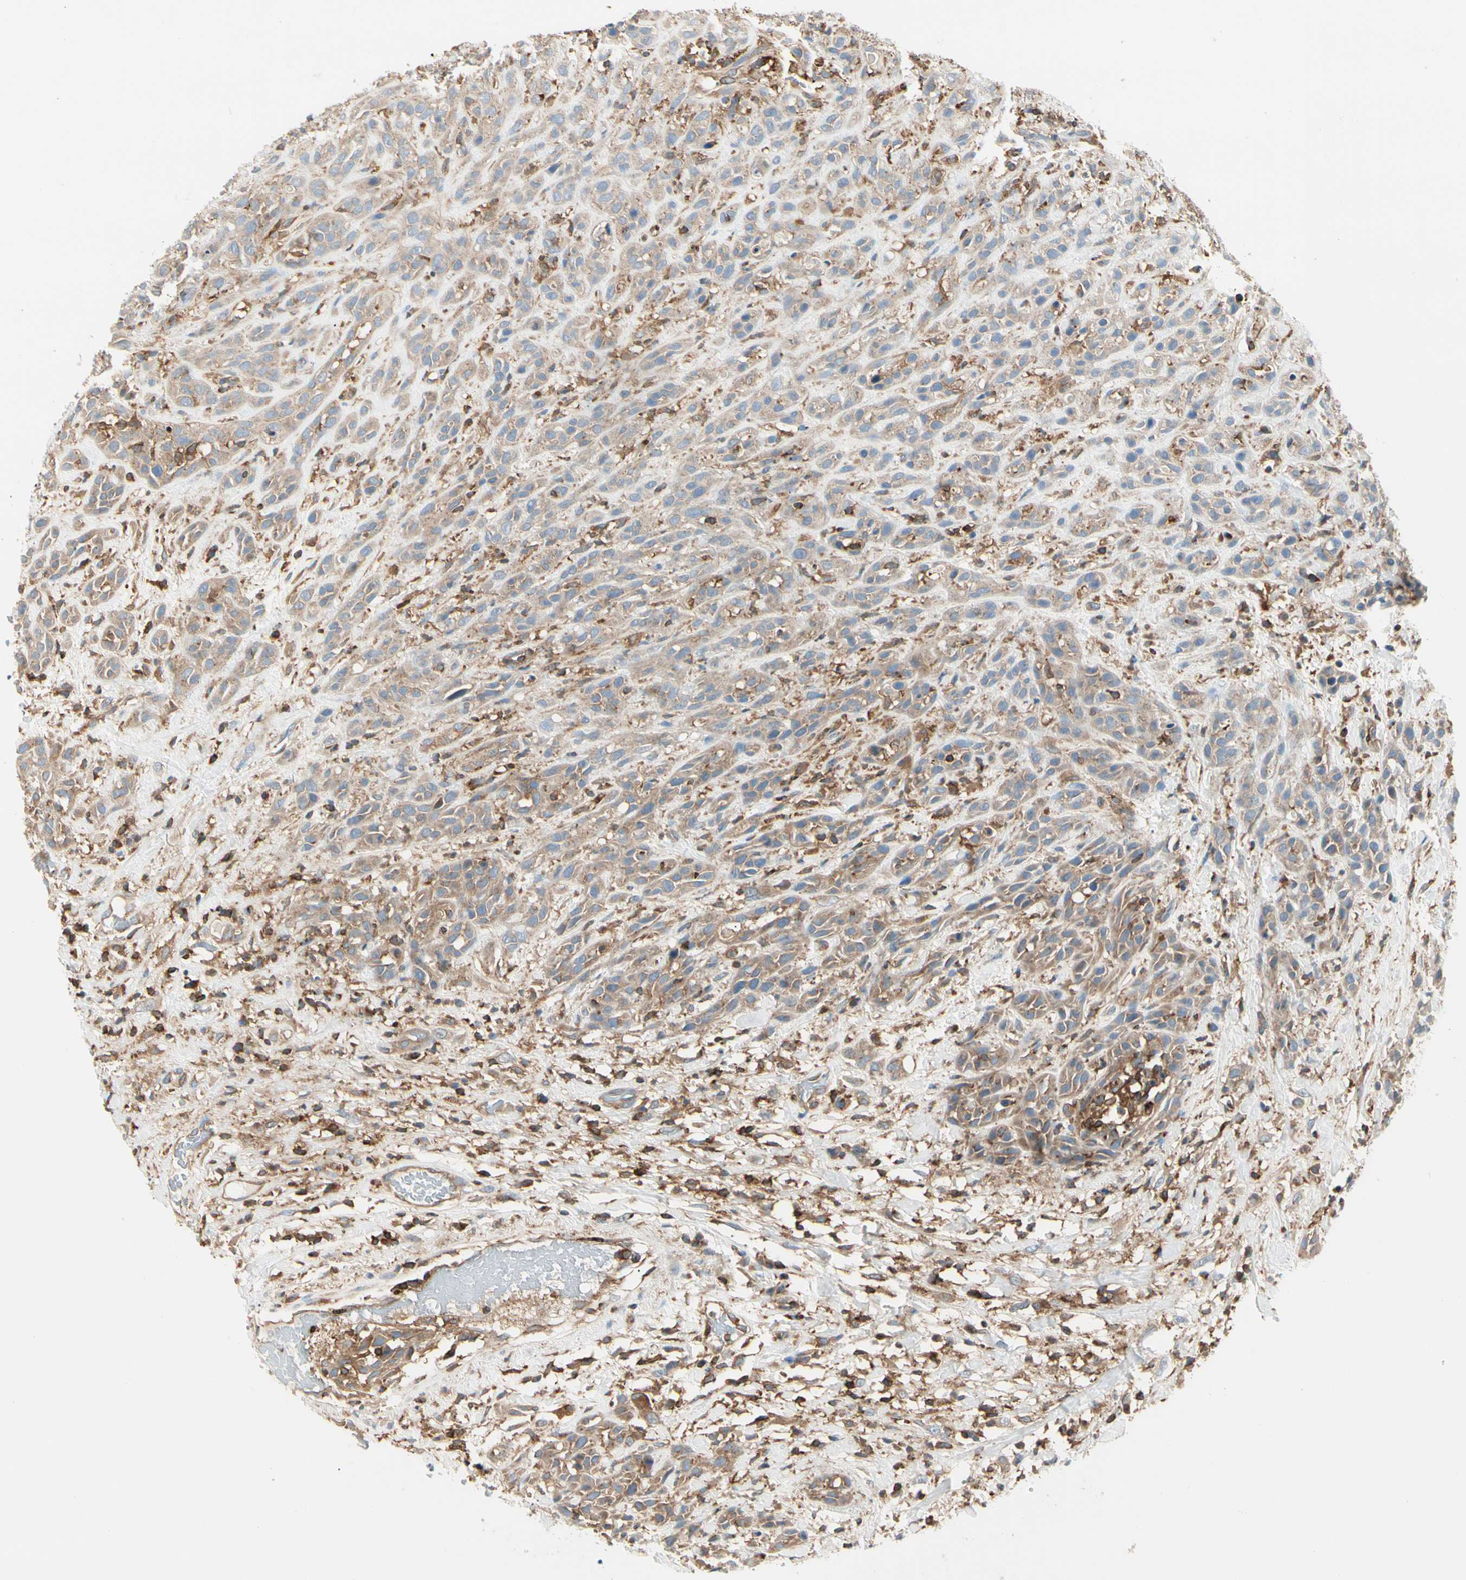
{"staining": {"intensity": "weak", "quantity": ">75%", "location": "cytoplasmic/membranous"}, "tissue": "head and neck cancer", "cell_type": "Tumor cells", "image_type": "cancer", "snomed": [{"axis": "morphology", "description": "Normal tissue, NOS"}, {"axis": "morphology", "description": "Squamous cell carcinoma, NOS"}, {"axis": "topography", "description": "Cartilage tissue"}, {"axis": "topography", "description": "Head-Neck"}], "caption": "Brown immunohistochemical staining in head and neck squamous cell carcinoma reveals weak cytoplasmic/membranous positivity in about >75% of tumor cells.", "gene": "CAPZA2", "patient": {"sex": "male", "age": 62}}